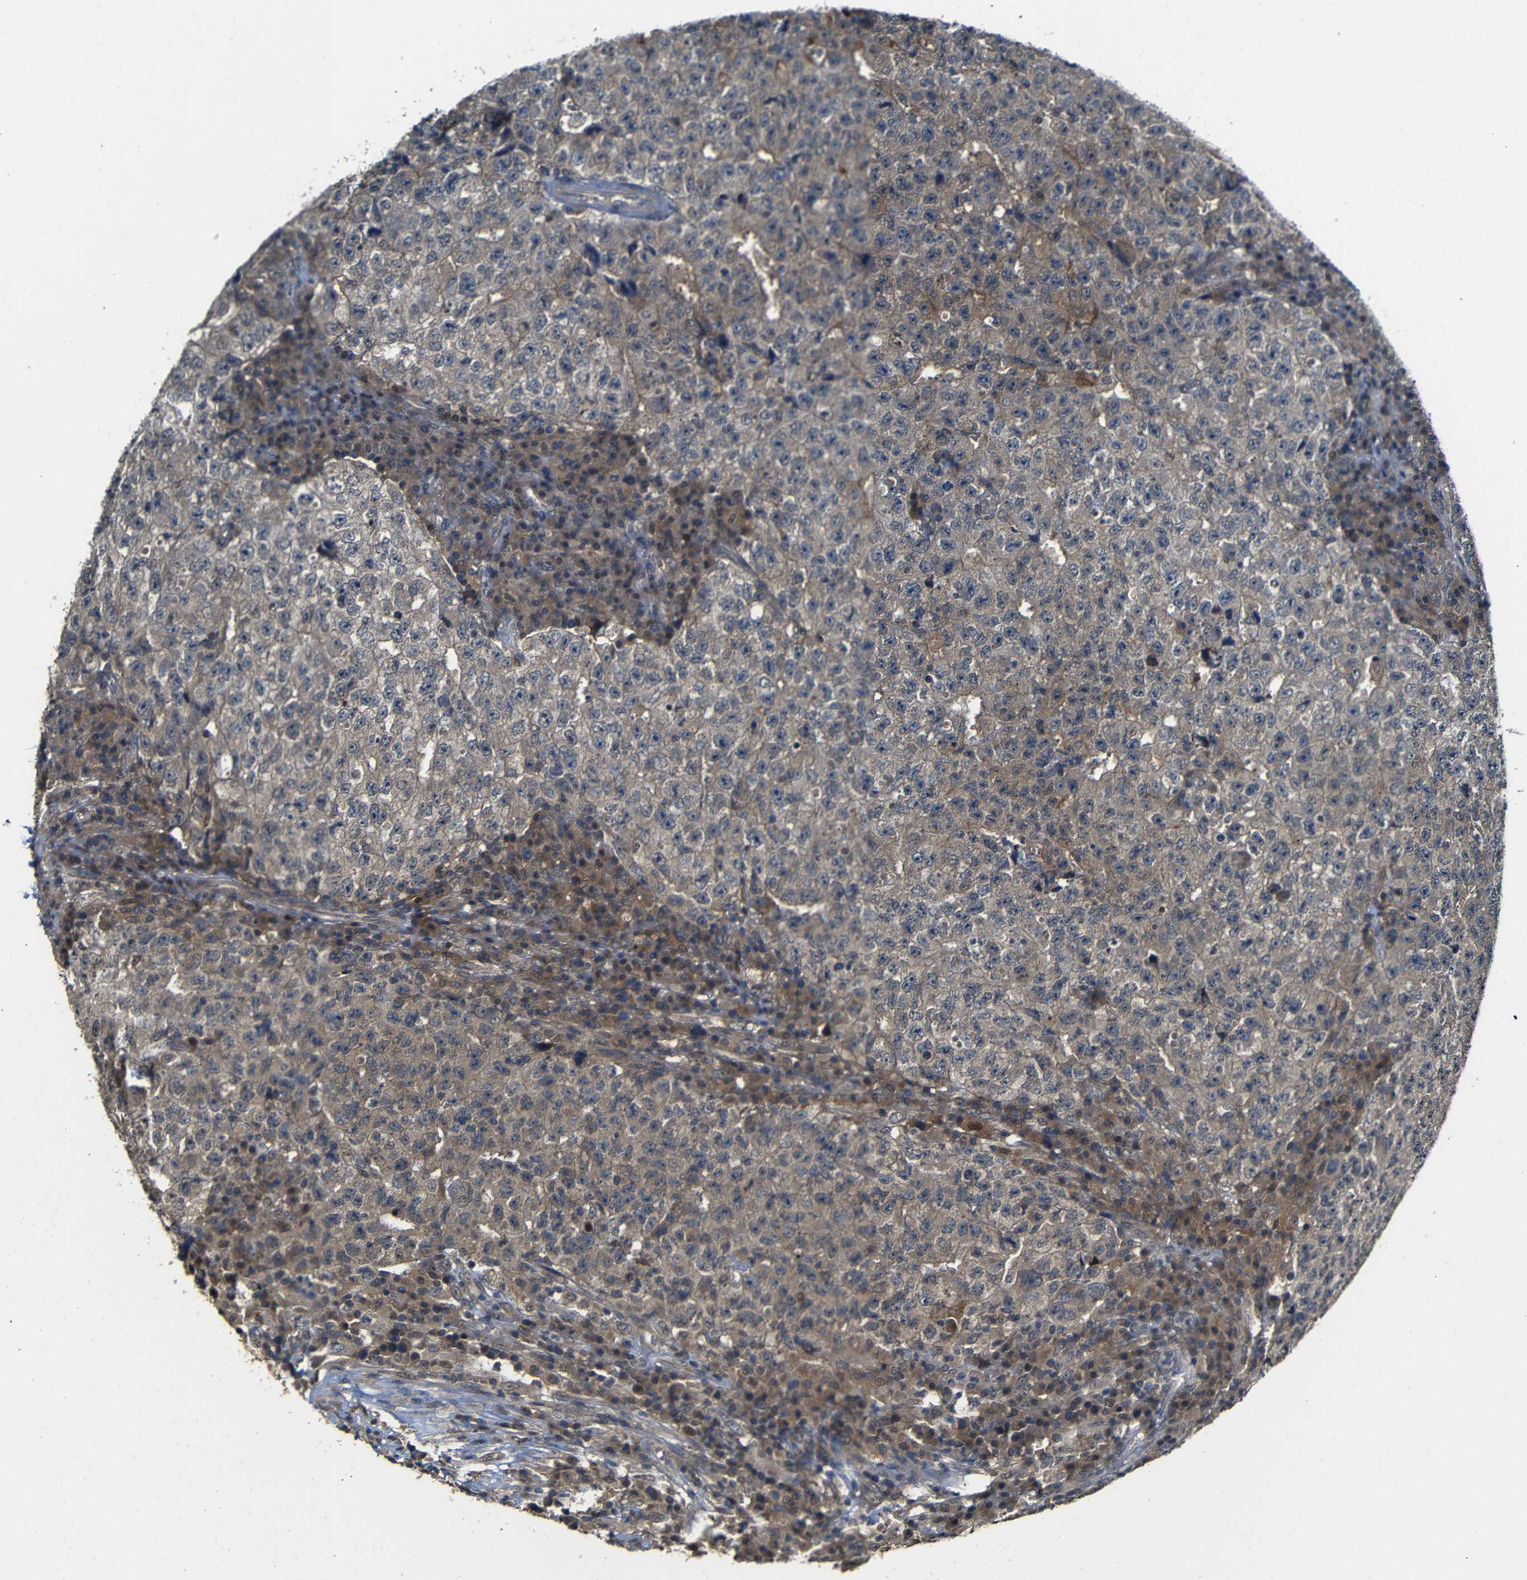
{"staining": {"intensity": "weak", "quantity": "25%-75%", "location": "cytoplasmic/membranous"}, "tissue": "testis cancer", "cell_type": "Tumor cells", "image_type": "cancer", "snomed": [{"axis": "morphology", "description": "Necrosis, NOS"}, {"axis": "morphology", "description": "Carcinoma, Embryonal, NOS"}, {"axis": "topography", "description": "Testis"}], "caption": "Immunohistochemistry image of neoplastic tissue: testis cancer (embryonal carcinoma) stained using IHC shows low levels of weak protein expression localized specifically in the cytoplasmic/membranous of tumor cells, appearing as a cytoplasmic/membranous brown color.", "gene": "ATG12", "patient": {"sex": "male", "age": 19}}